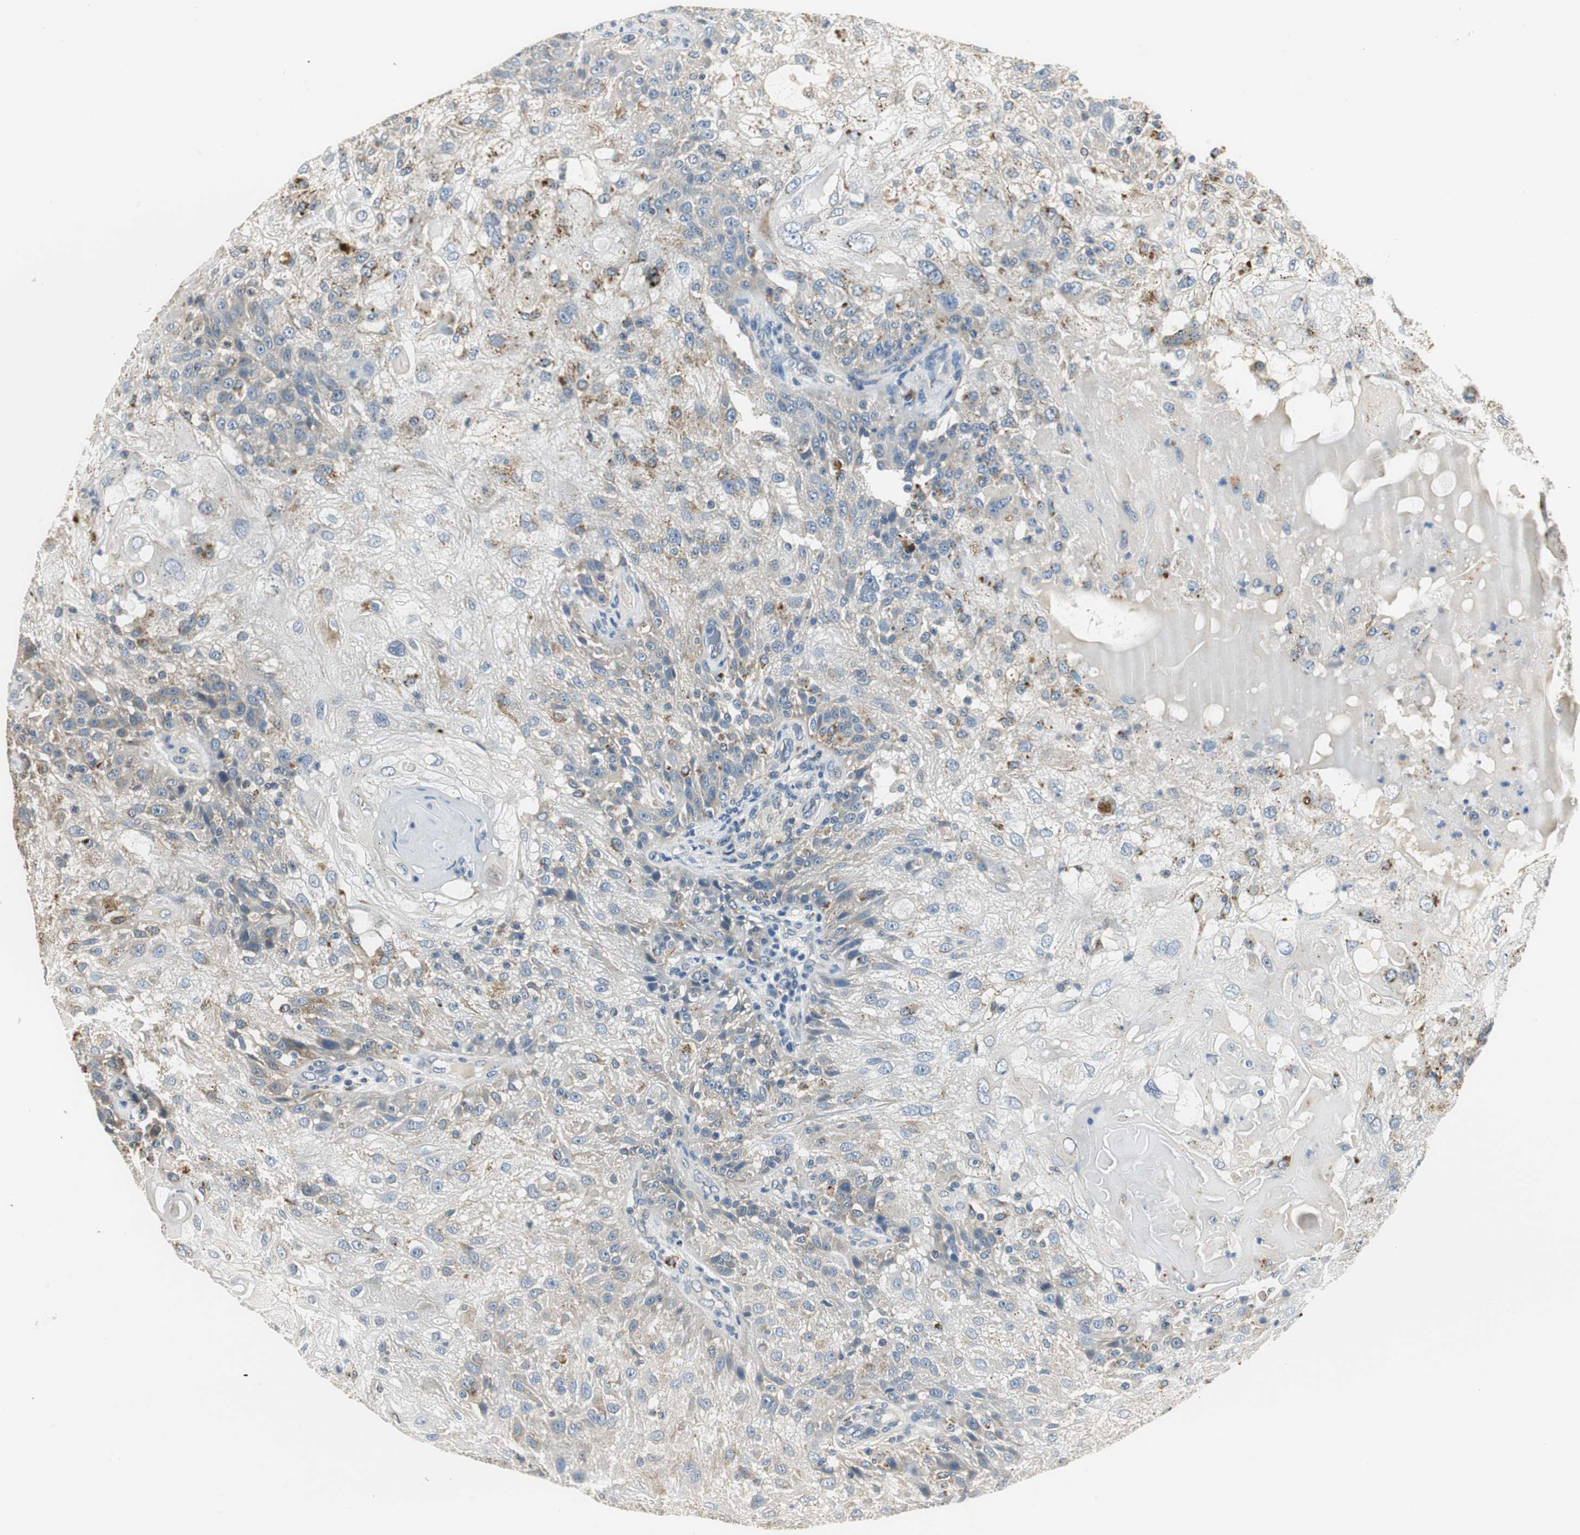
{"staining": {"intensity": "weak", "quantity": "<25%", "location": "cytoplasmic/membranous"}, "tissue": "skin cancer", "cell_type": "Tumor cells", "image_type": "cancer", "snomed": [{"axis": "morphology", "description": "Normal tissue, NOS"}, {"axis": "morphology", "description": "Squamous cell carcinoma, NOS"}, {"axis": "topography", "description": "Skin"}], "caption": "Immunohistochemistry histopathology image of human skin squamous cell carcinoma stained for a protein (brown), which shows no expression in tumor cells.", "gene": "NIT1", "patient": {"sex": "female", "age": 83}}